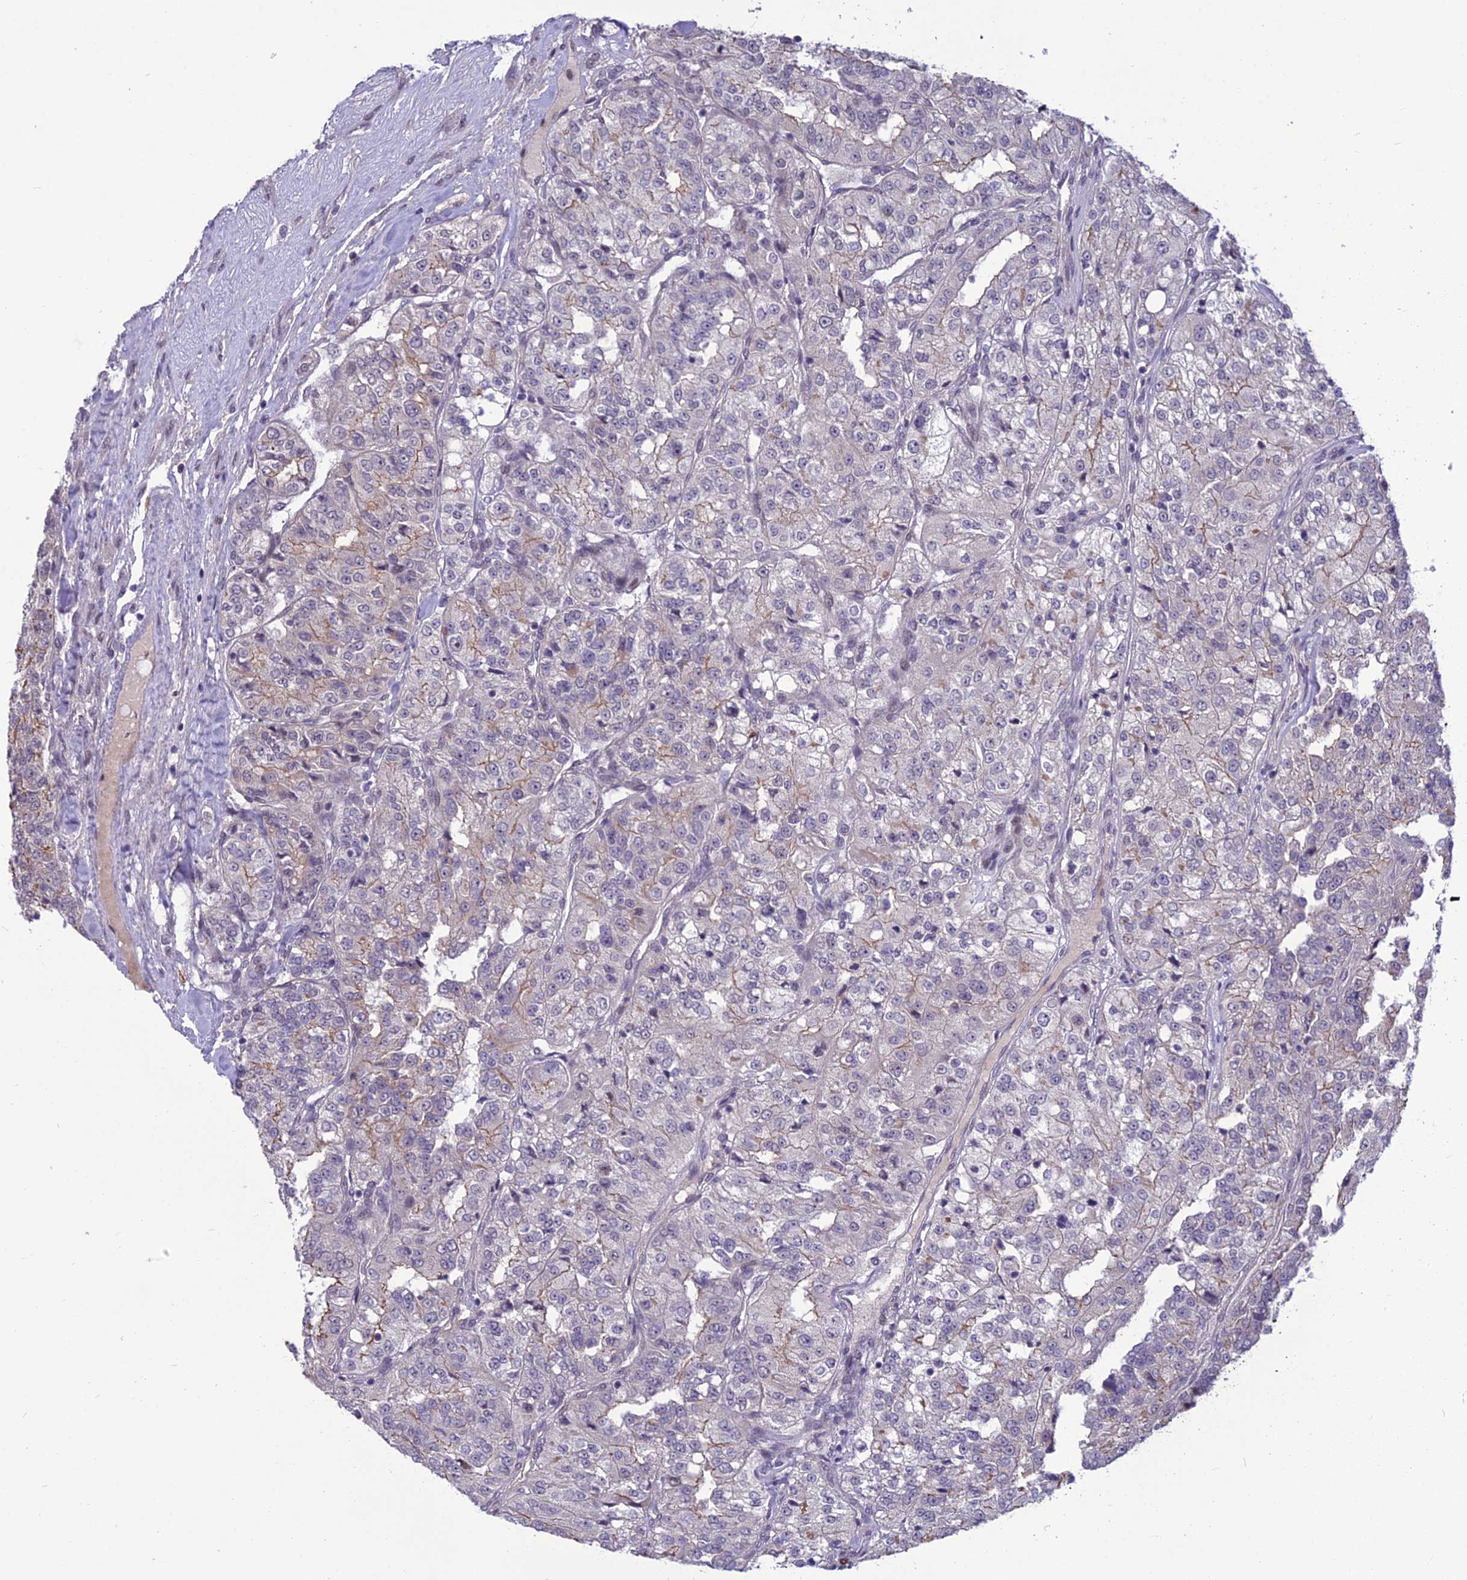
{"staining": {"intensity": "negative", "quantity": "none", "location": "none"}, "tissue": "renal cancer", "cell_type": "Tumor cells", "image_type": "cancer", "snomed": [{"axis": "morphology", "description": "Adenocarcinoma, NOS"}, {"axis": "topography", "description": "Kidney"}], "caption": "This is an immunohistochemistry (IHC) histopathology image of renal adenocarcinoma. There is no expression in tumor cells.", "gene": "FBRS", "patient": {"sex": "female", "age": 63}}